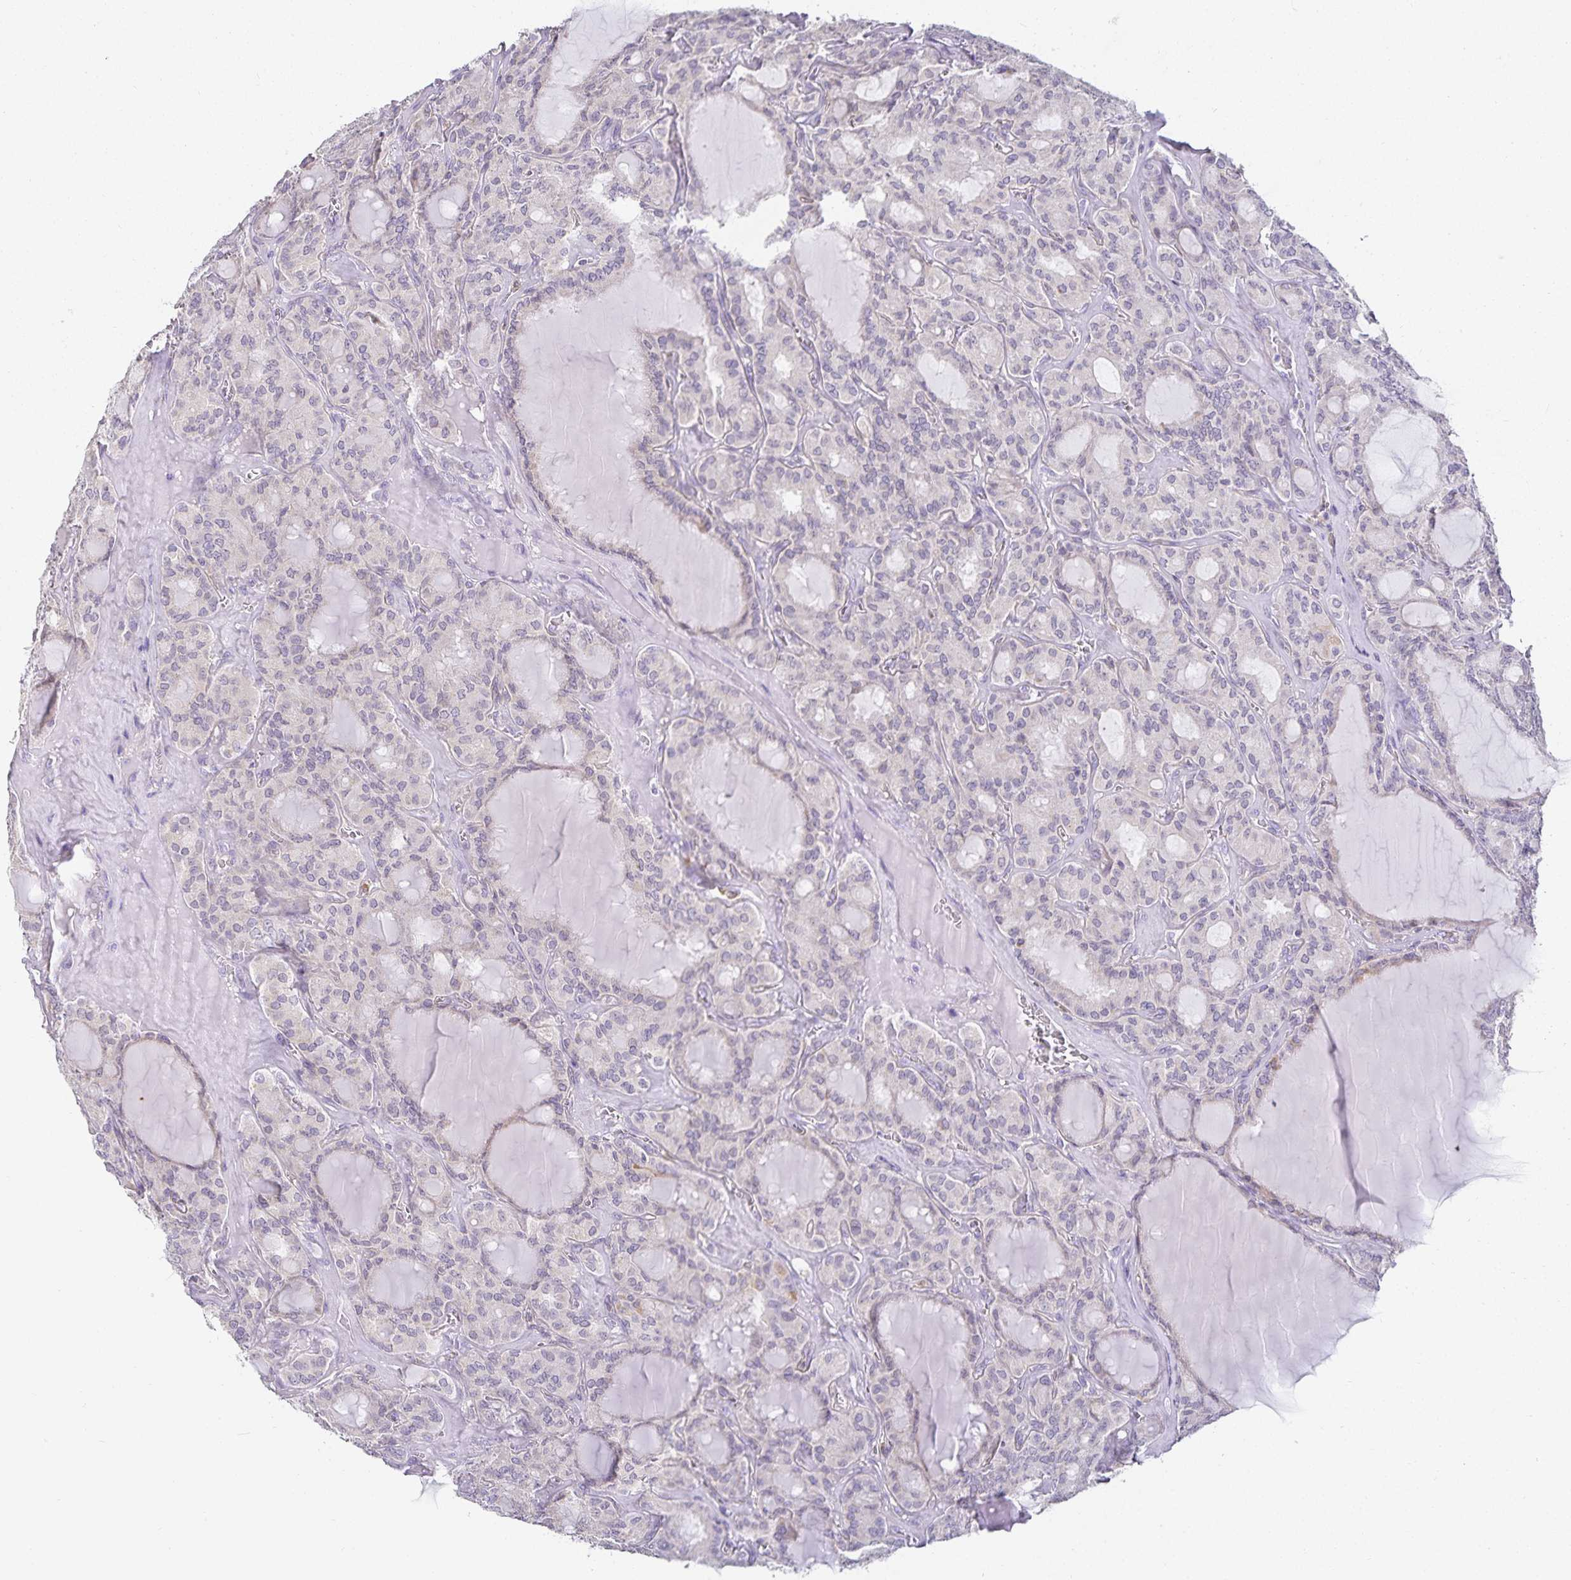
{"staining": {"intensity": "negative", "quantity": "none", "location": "none"}, "tissue": "thyroid cancer", "cell_type": "Tumor cells", "image_type": "cancer", "snomed": [{"axis": "morphology", "description": "Papillary adenocarcinoma, NOS"}, {"axis": "topography", "description": "Thyroid gland"}], "caption": "A photomicrograph of papillary adenocarcinoma (thyroid) stained for a protein exhibits no brown staining in tumor cells. The staining was performed using DAB to visualize the protein expression in brown, while the nuclei were stained in blue with hematoxylin (Magnification: 20x).", "gene": "GP2", "patient": {"sex": "male", "age": 87}}